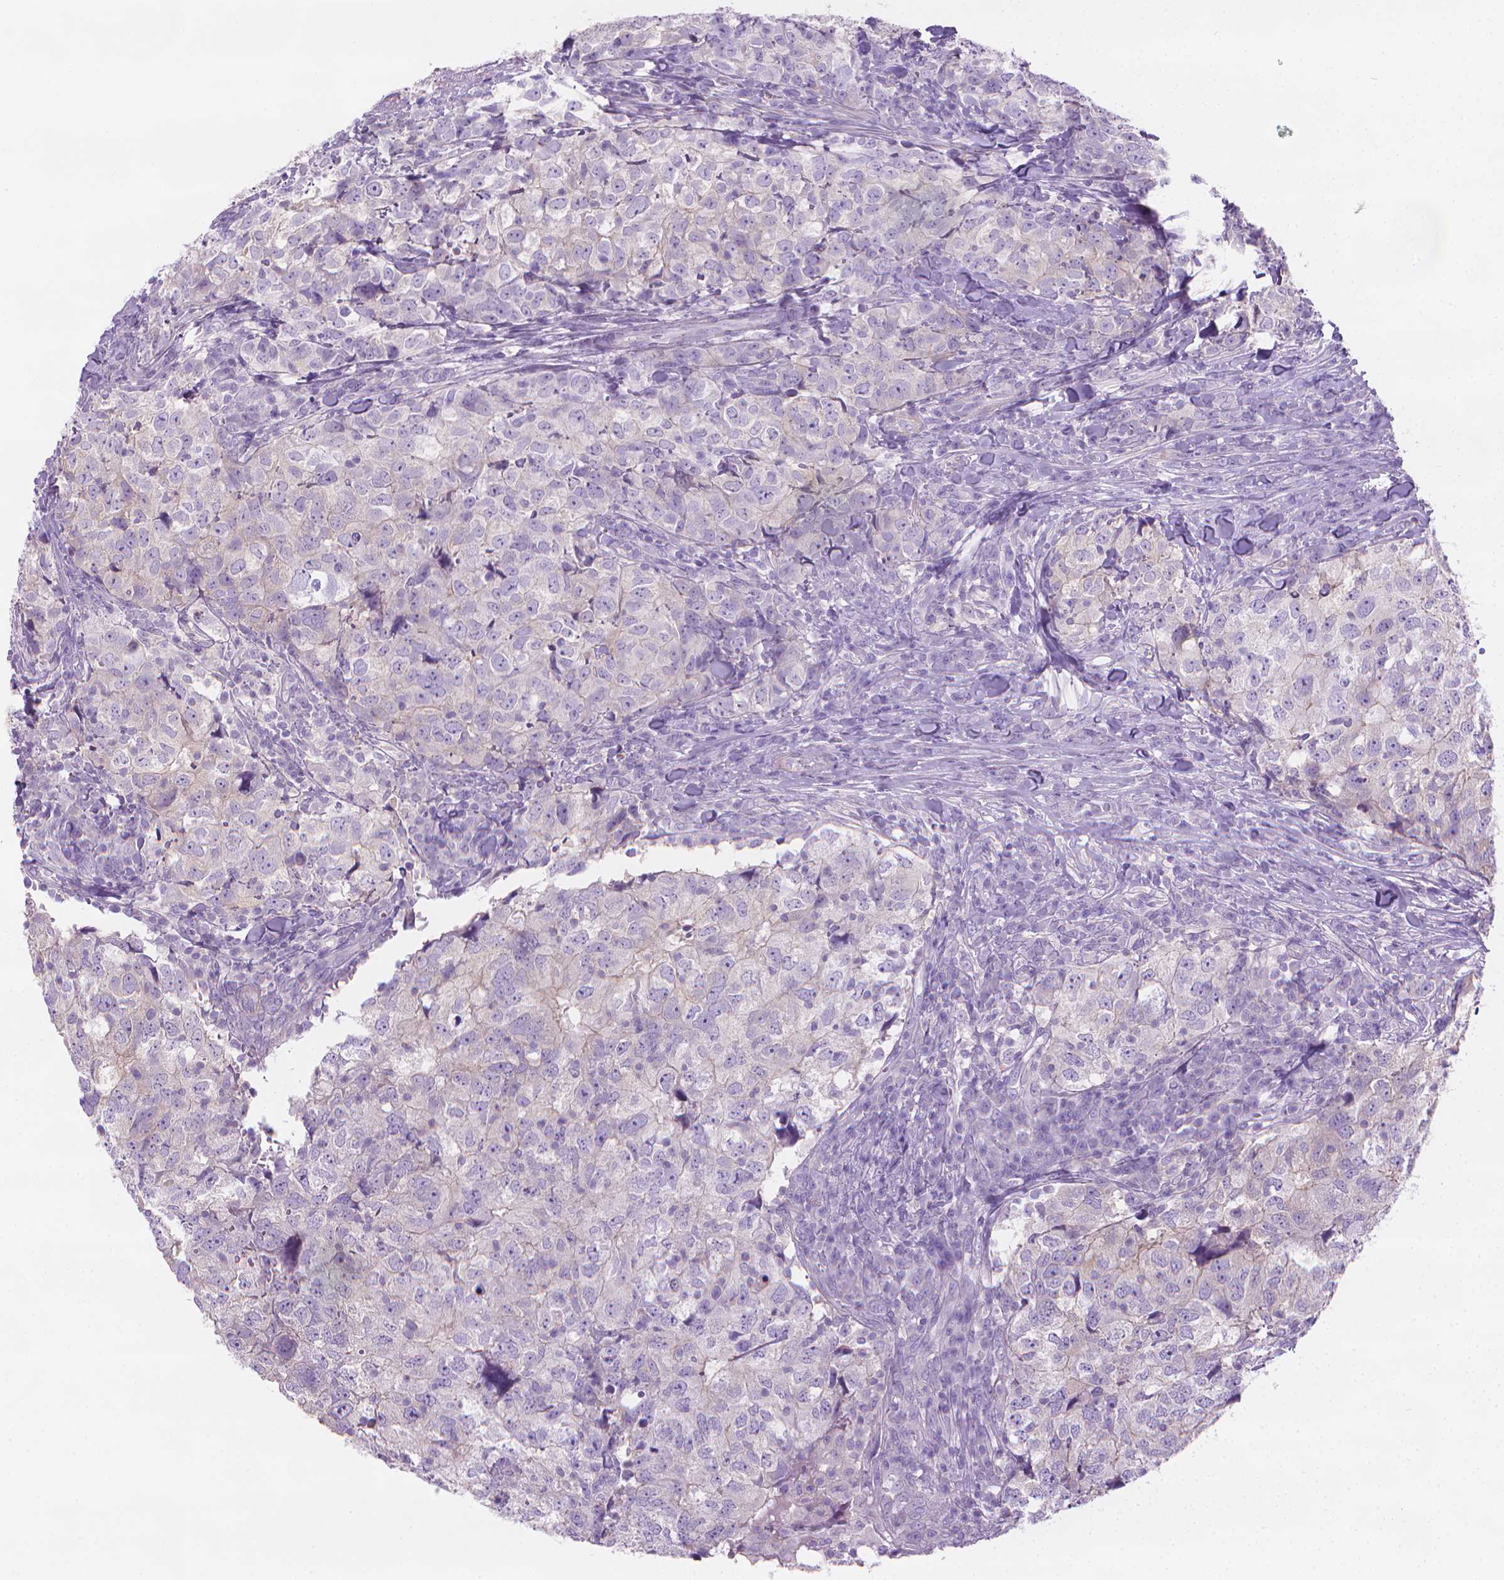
{"staining": {"intensity": "negative", "quantity": "none", "location": "none"}, "tissue": "breast cancer", "cell_type": "Tumor cells", "image_type": "cancer", "snomed": [{"axis": "morphology", "description": "Duct carcinoma"}, {"axis": "topography", "description": "Breast"}], "caption": "A micrograph of human infiltrating ductal carcinoma (breast) is negative for staining in tumor cells. The staining was performed using DAB to visualize the protein expression in brown, while the nuclei were stained in blue with hematoxylin (Magnification: 20x).", "gene": "FASN", "patient": {"sex": "female", "age": 30}}